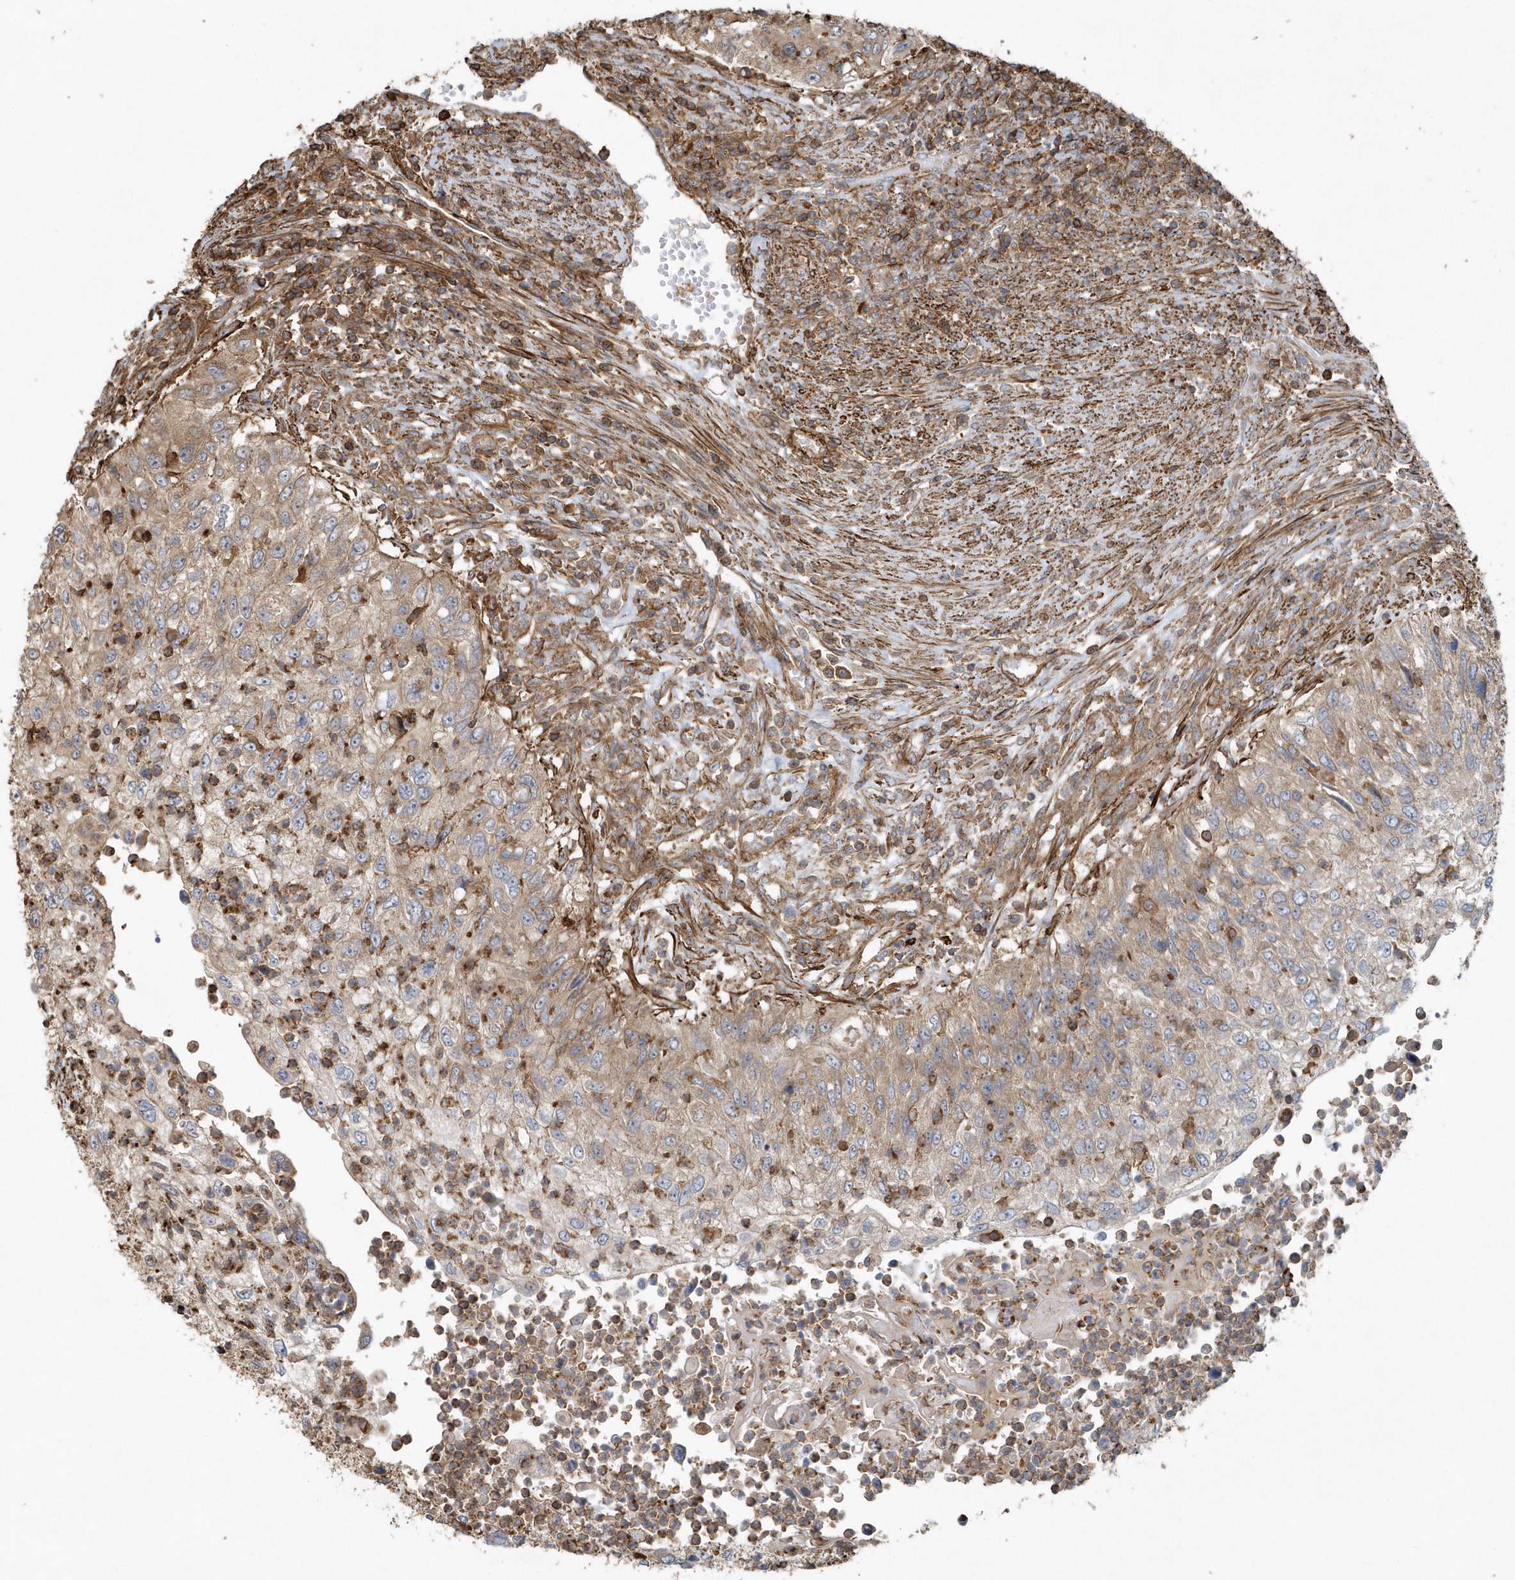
{"staining": {"intensity": "weak", "quantity": "25%-75%", "location": "cytoplasmic/membranous"}, "tissue": "urothelial cancer", "cell_type": "Tumor cells", "image_type": "cancer", "snomed": [{"axis": "morphology", "description": "Urothelial carcinoma, High grade"}, {"axis": "topography", "description": "Urinary bladder"}], "caption": "Protein expression analysis of urothelial cancer displays weak cytoplasmic/membranous positivity in approximately 25%-75% of tumor cells. (DAB IHC with brightfield microscopy, high magnification).", "gene": "MMUT", "patient": {"sex": "female", "age": 60}}